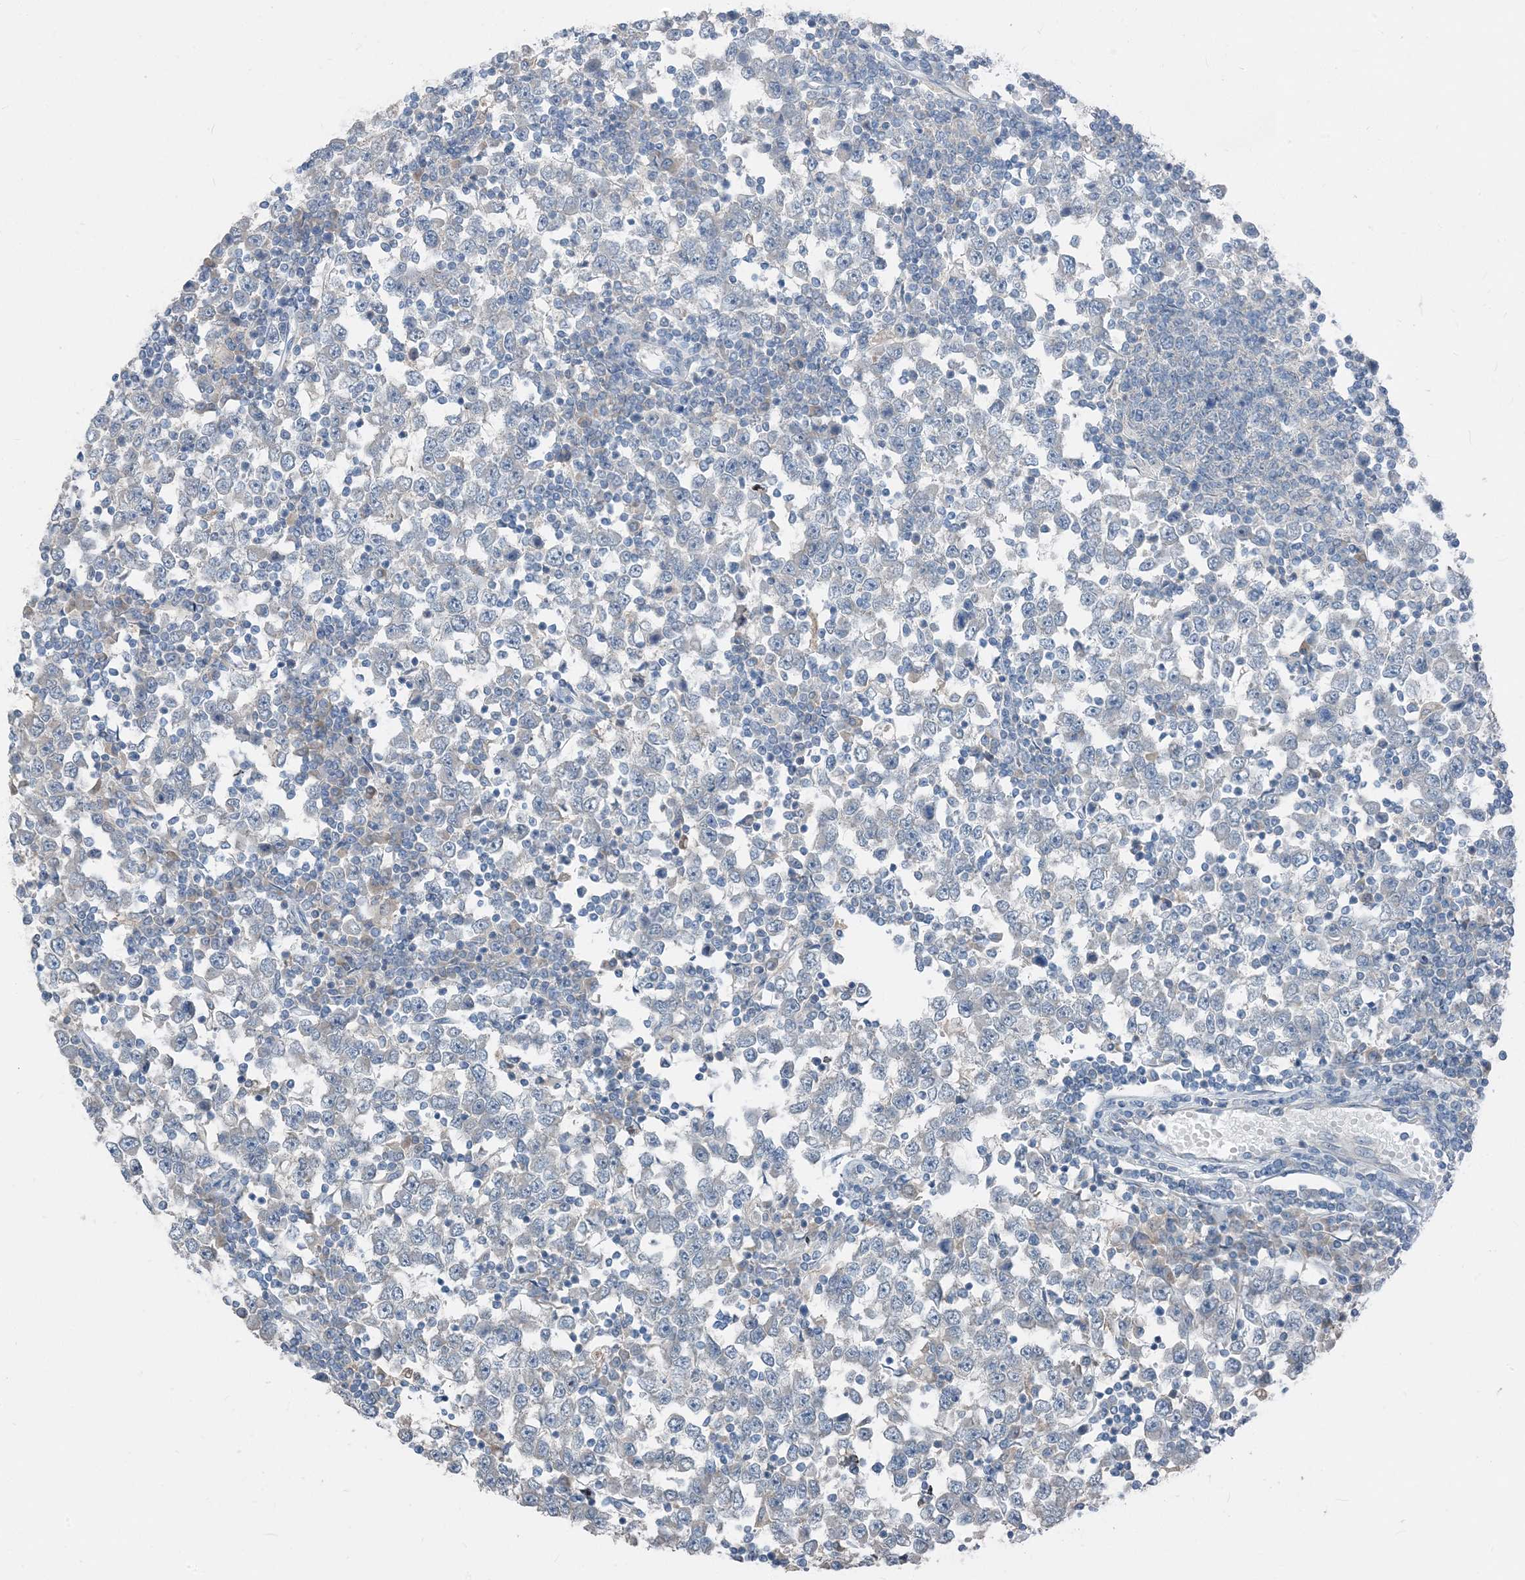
{"staining": {"intensity": "negative", "quantity": "none", "location": "none"}, "tissue": "testis cancer", "cell_type": "Tumor cells", "image_type": "cancer", "snomed": [{"axis": "morphology", "description": "Seminoma, NOS"}, {"axis": "topography", "description": "Testis"}], "caption": "Immunohistochemical staining of testis cancer displays no significant expression in tumor cells.", "gene": "NCOA7", "patient": {"sex": "male", "age": 65}}